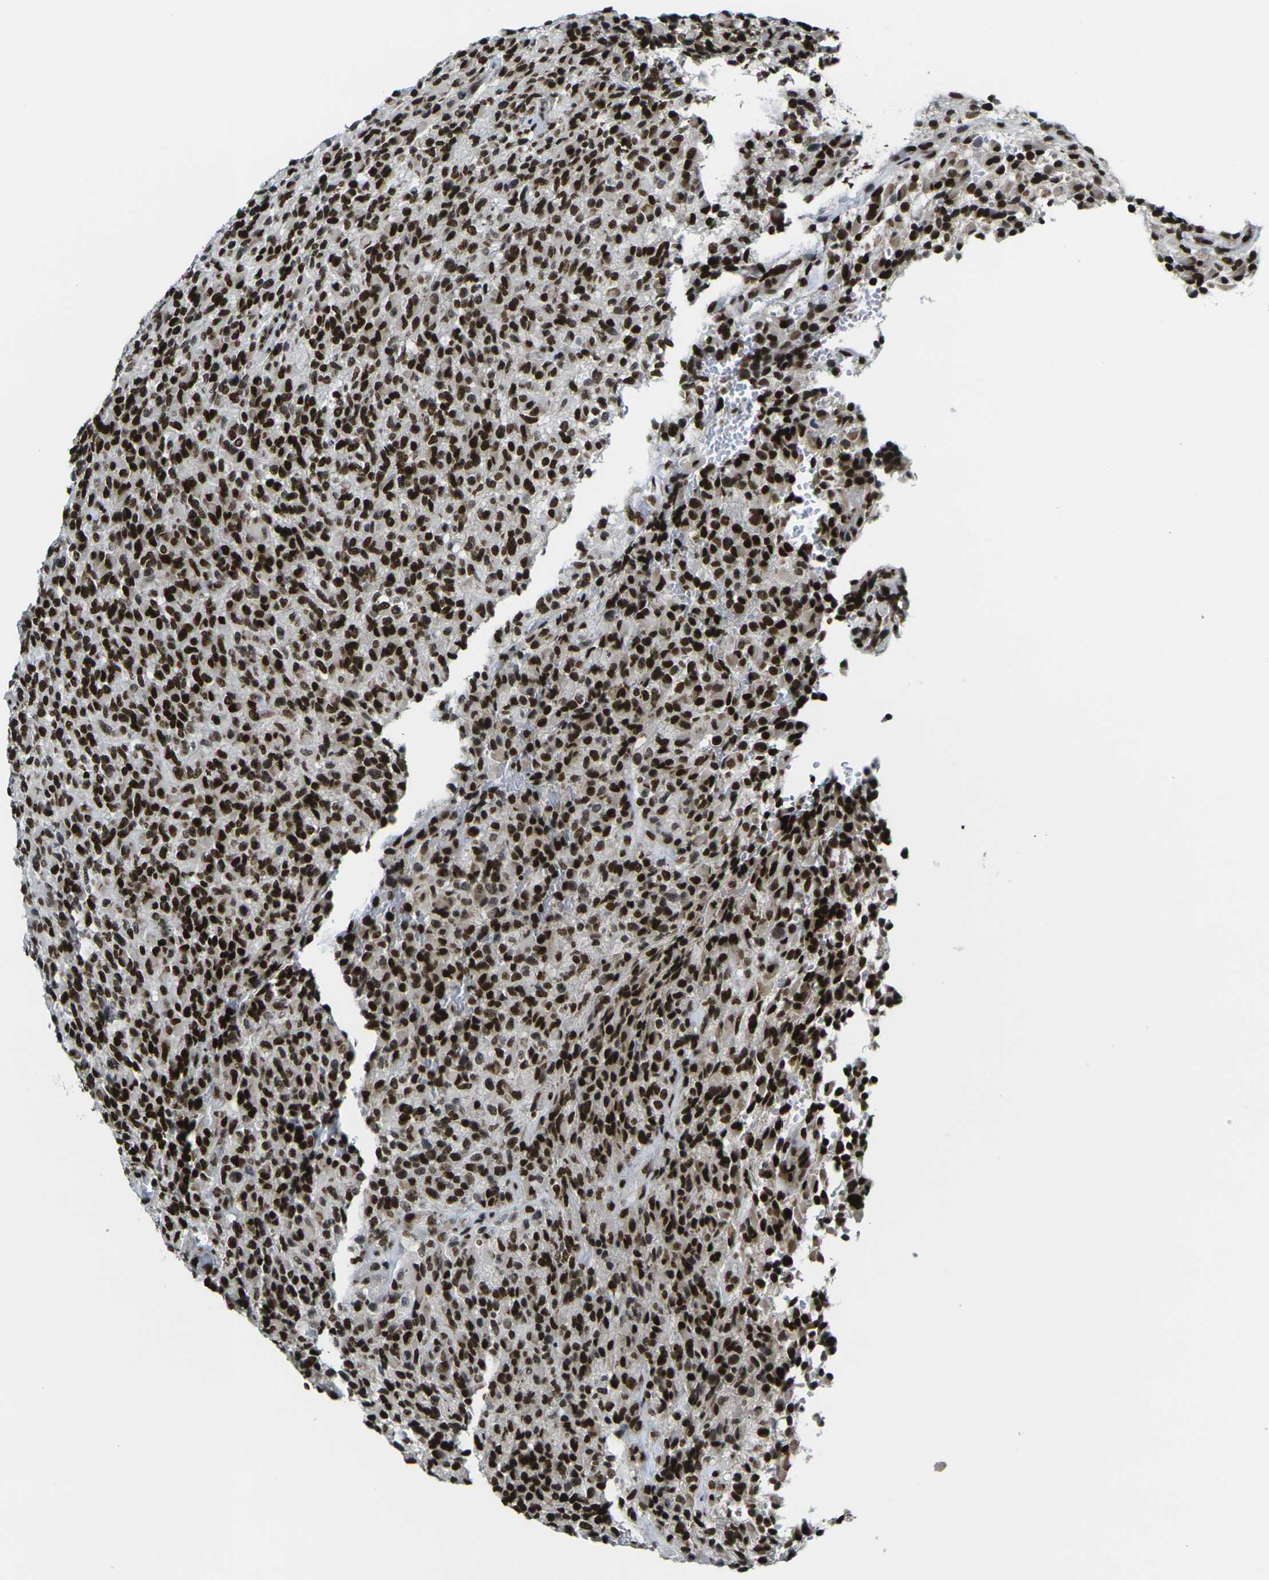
{"staining": {"intensity": "strong", "quantity": ">75%", "location": "nuclear"}, "tissue": "glioma", "cell_type": "Tumor cells", "image_type": "cancer", "snomed": [{"axis": "morphology", "description": "Glioma, malignant, High grade"}, {"axis": "topography", "description": "Brain"}], "caption": "DAB (3,3'-diaminobenzidine) immunohistochemical staining of glioma shows strong nuclear protein expression in about >75% of tumor cells.", "gene": "H1-10", "patient": {"sex": "male", "age": 71}}